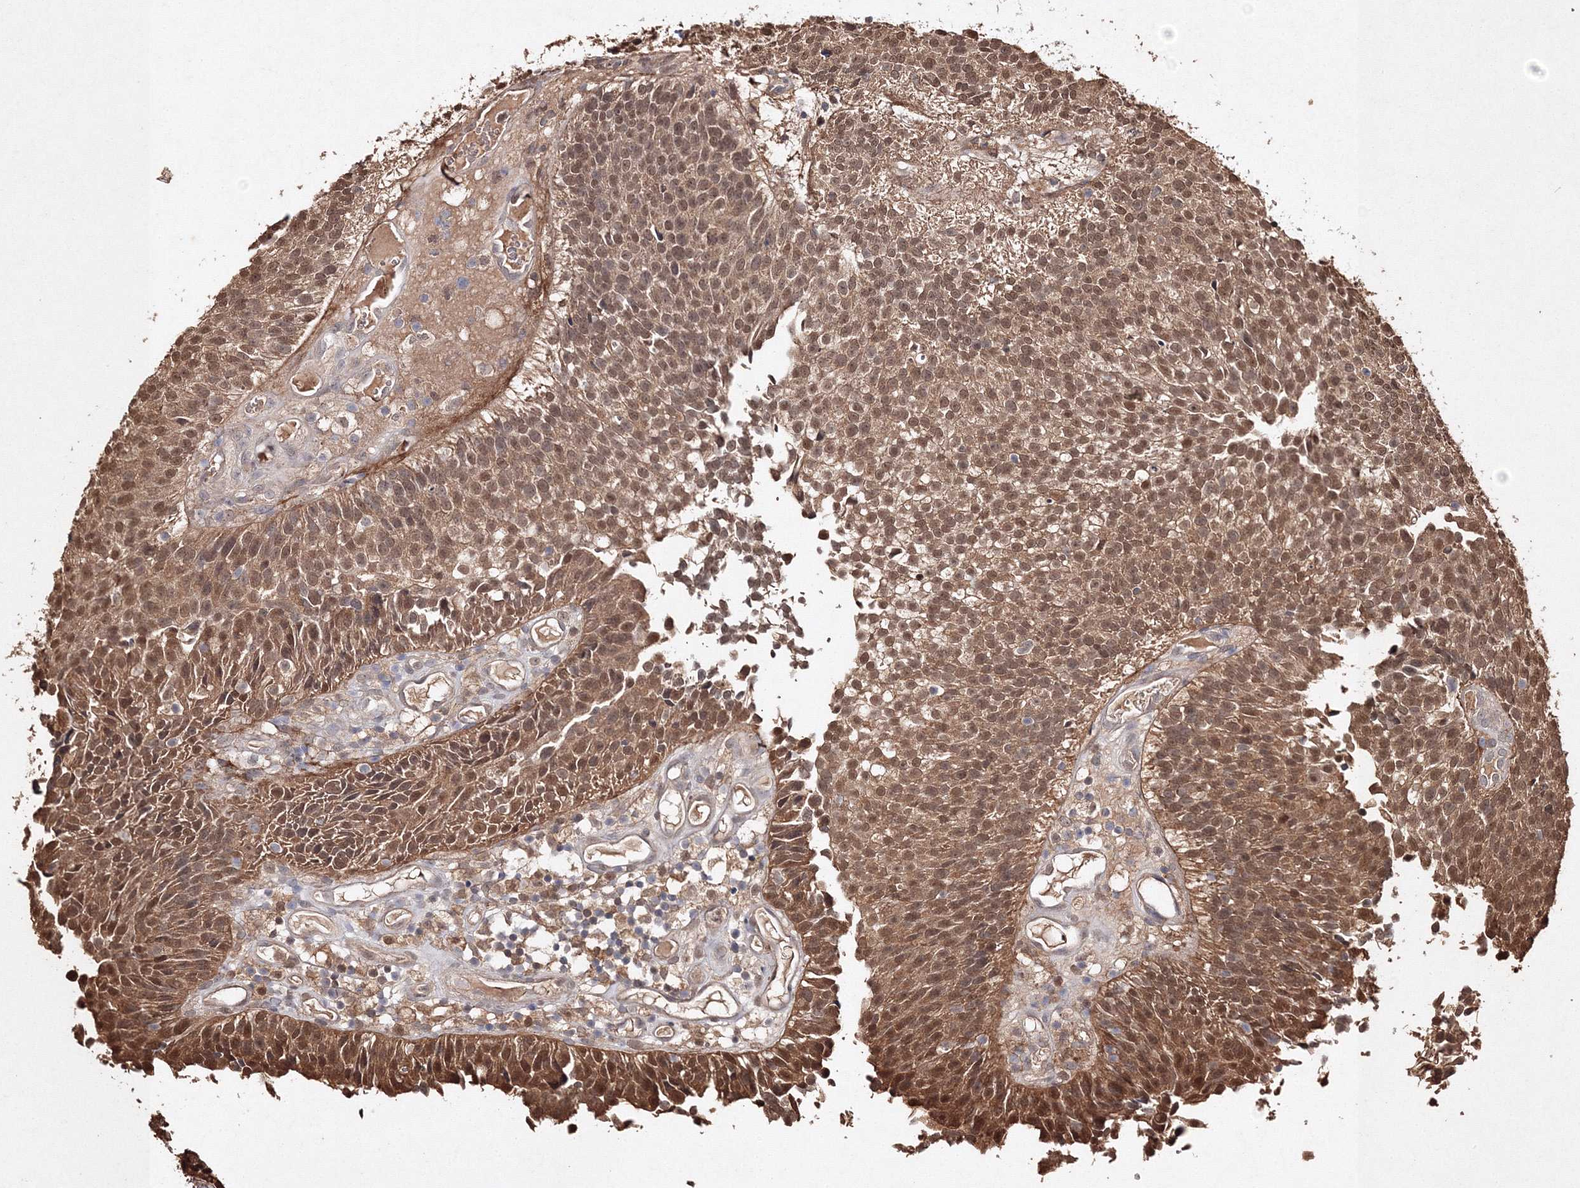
{"staining": {"intensity": "moderate", "quantity": ">75%", "location": "cytoplasmic/membranous,nuclear"}, "tissue": "urothelial cancer", "cell_type": "Tumor cells", "image_type": "cancer", "snomed": [{"axis": "morphology", "description": "Urothelial carcinoma, Low grade"}, {"axis": "topography", "description": "Urinary bladder"}], "caption": "The histopathology image reveals a brown stain indicating the presence of a protein in the cytoplasmic/membranous and nuclear of tumor cells in low-grade urothelial carcinoma.", "gene": "S100A11", "patient": {"sex": "male", "age": 86}}